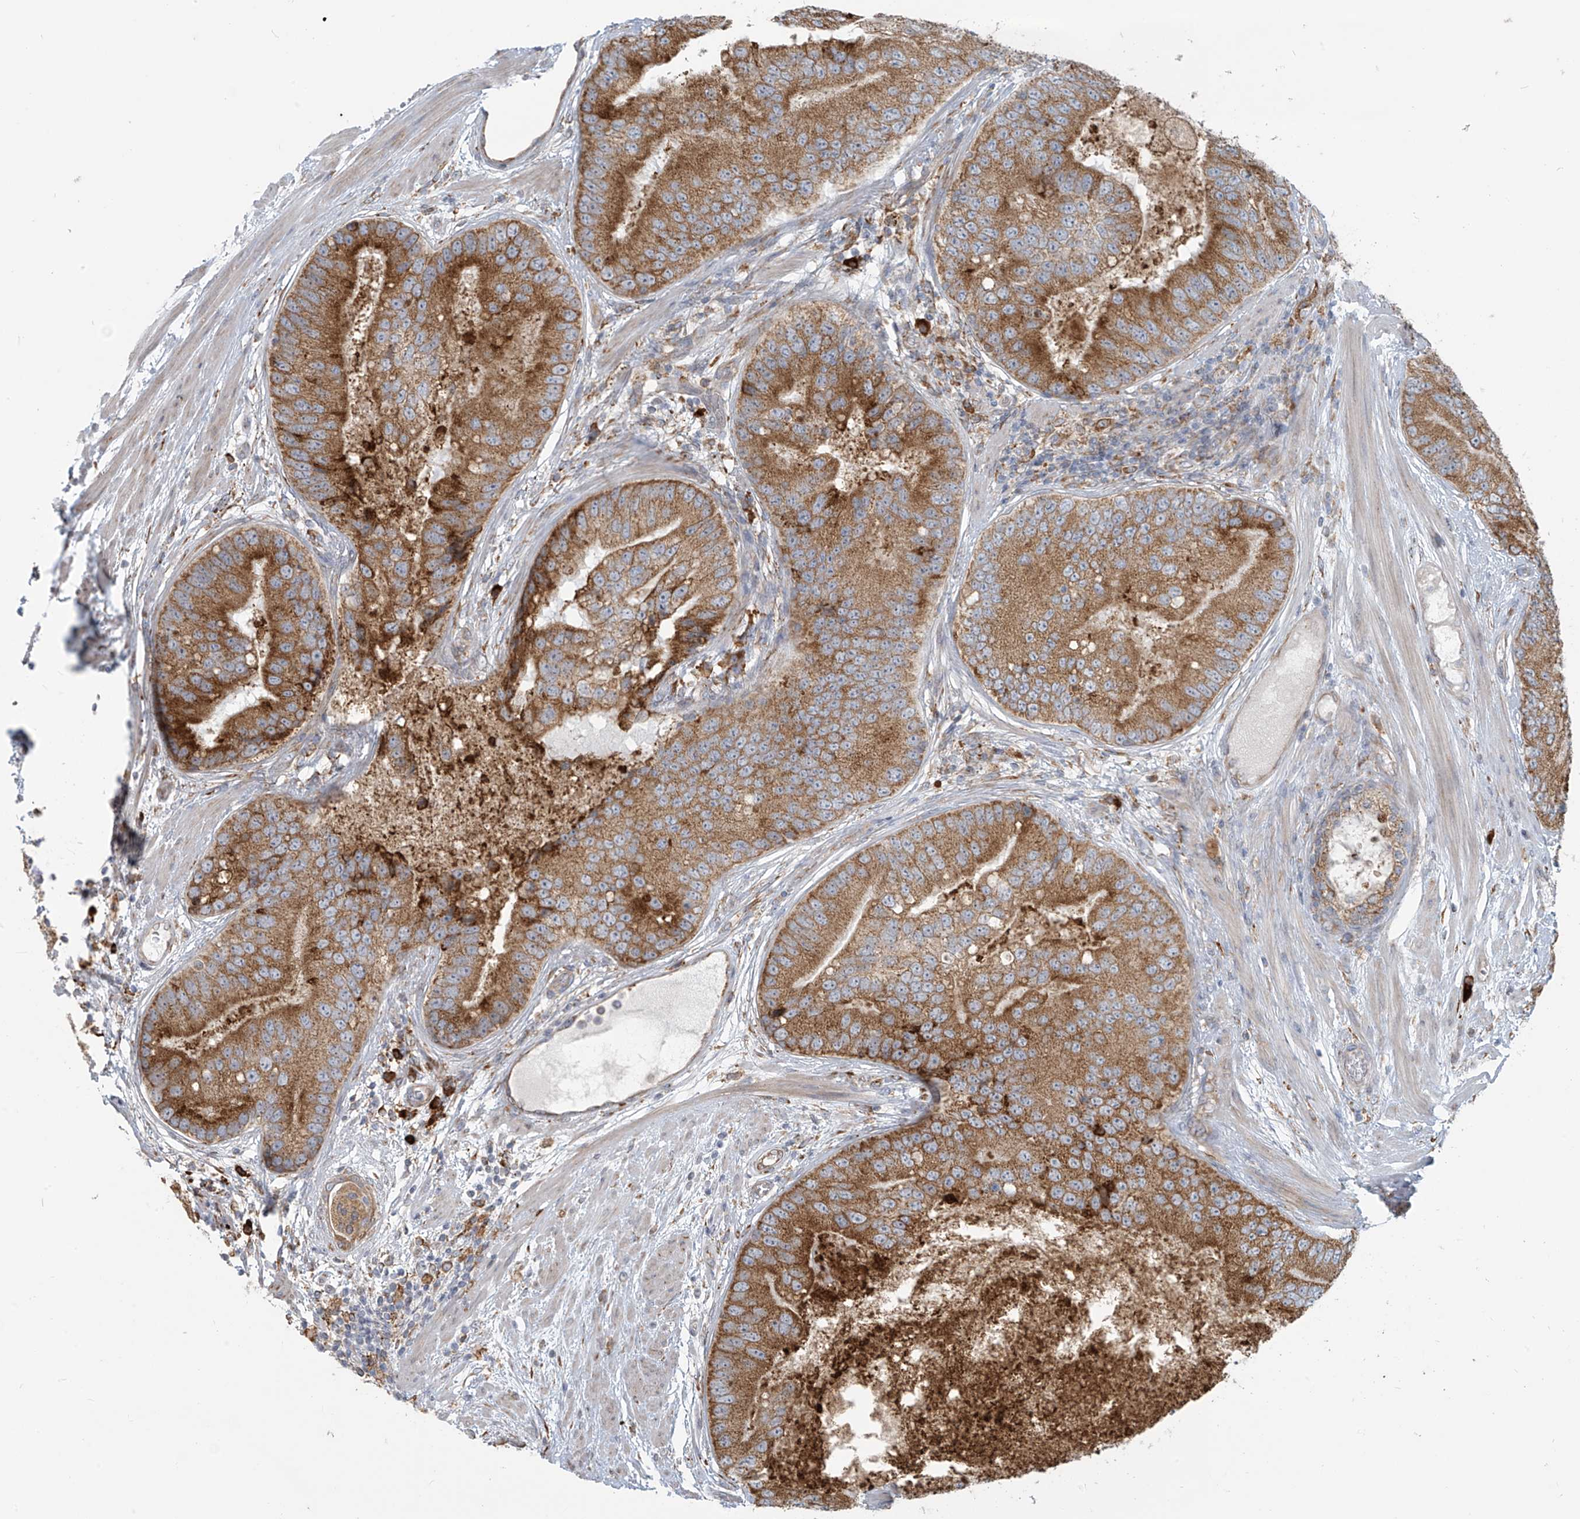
{"staining": {"intensity": "moderate", "quantity": ">75%", "location": "cytoplasmic/membranous"}, "tissue": "prostate cancer", "cell_type": "Tumor cells", "image_type": "cancer", "snomed": [{"axis": "morphology", "description": "Adenocarcinoma, High grade"}, {"axis": "topography", "description": "Prostate"}], "caption": "Human prostate cancer stained with a protein marker reveals moderate staining in tumor cells.", "gene": "KATNIP", "patient": {"sex": "male", "age": 70}}